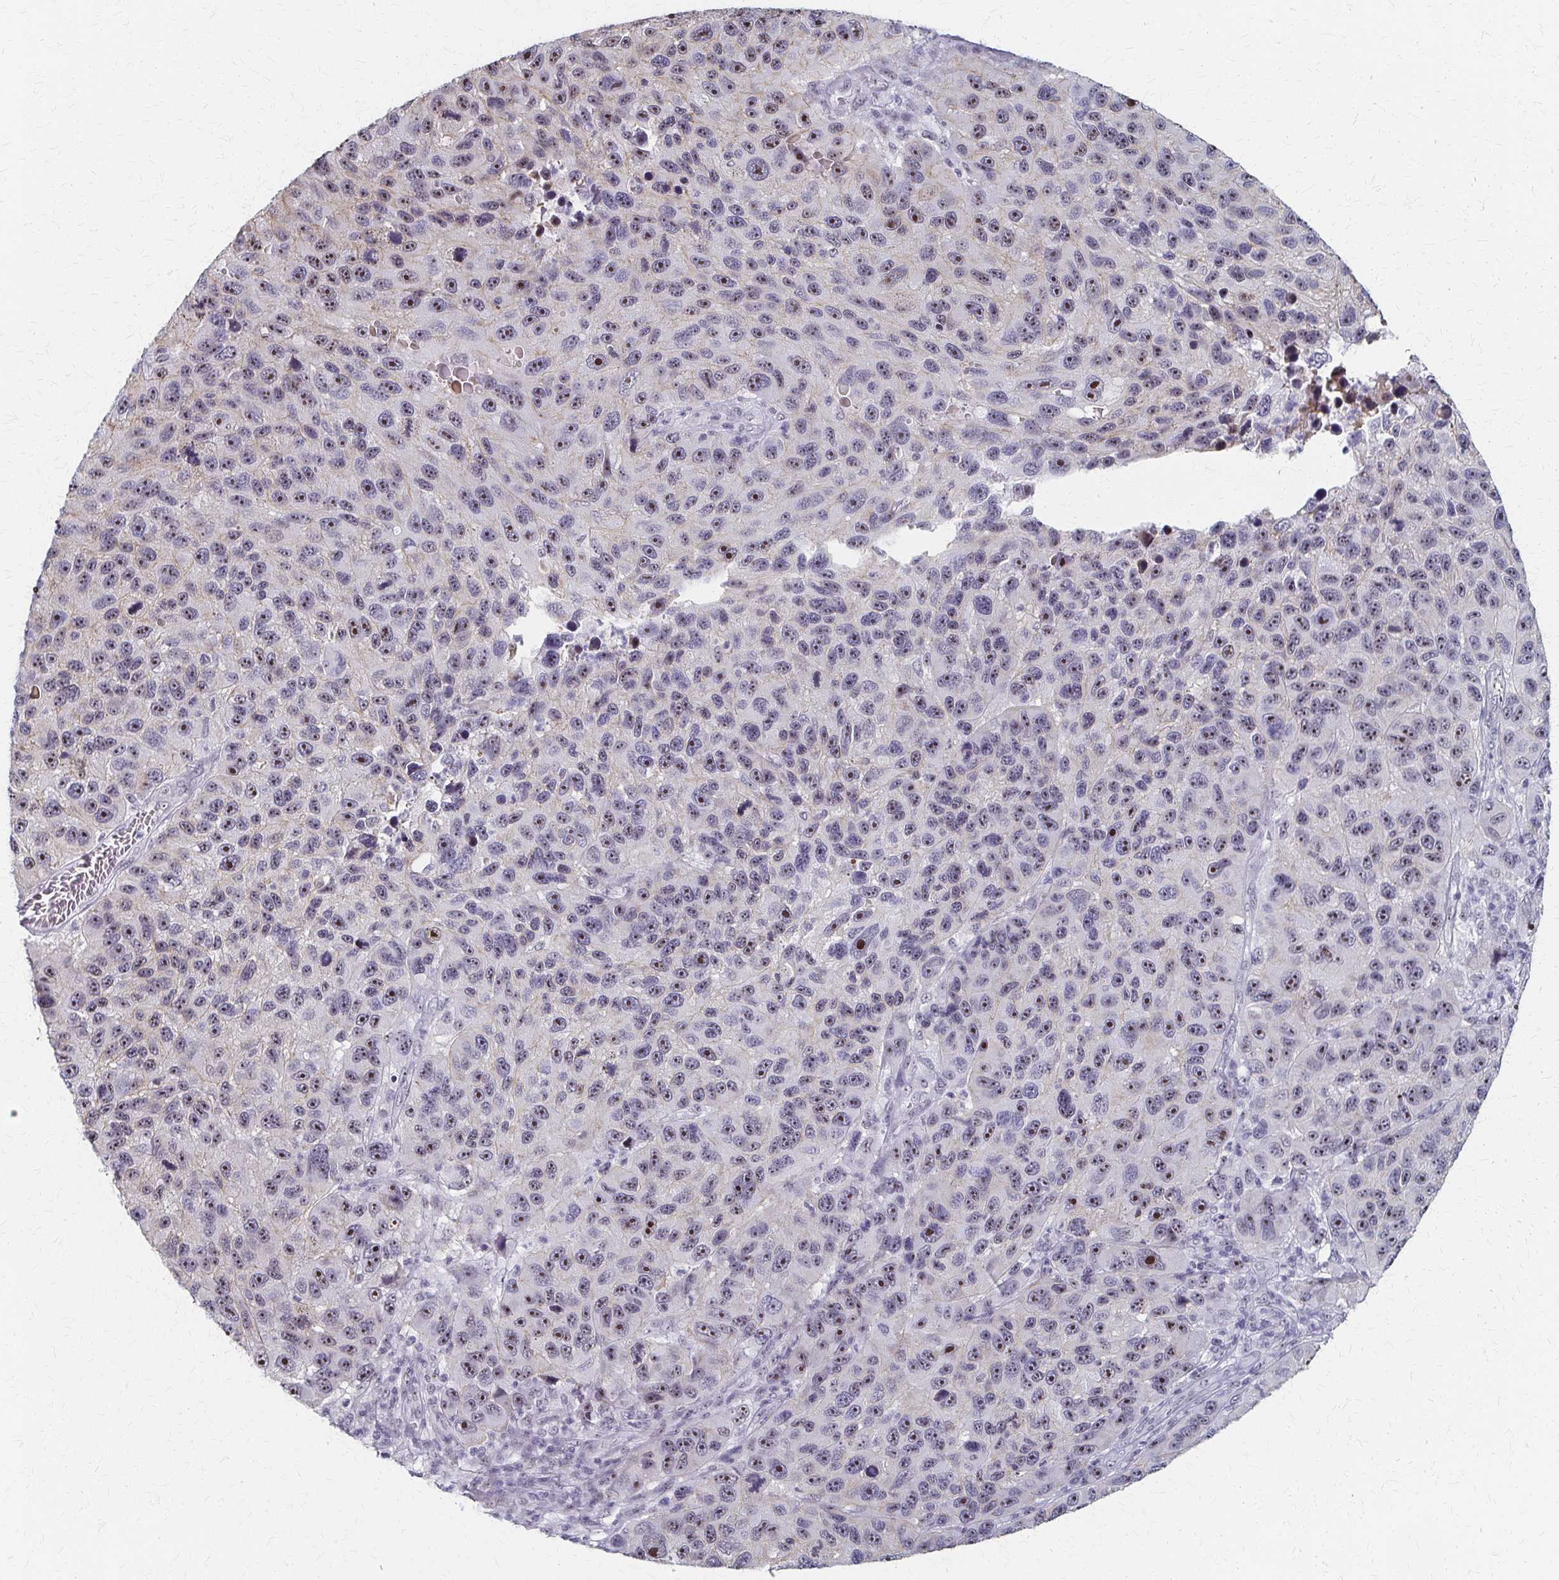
{"staining": {"intensity": "moderate", "quantity": "25%-75%", "location": "nuclear"}, "tissue": "melanoma", "cell_type": "Tumor cells", "image_type": "cancer", "snomed": [{"axis": "morphology", "description": "Malignant melanoma, NOS"}, {"axis": "topography", "description": "Skin"}], "caption": "The photomicrograph demonstrates staining of melanoma, revealing moderate nuclear protein staining (brown color) within tumor cells. Immunohistochemistry stains the protein in brown and the nuclei are stained blue.", "gene": "PES1", "patient": {"sex": "male", "age": 53}}